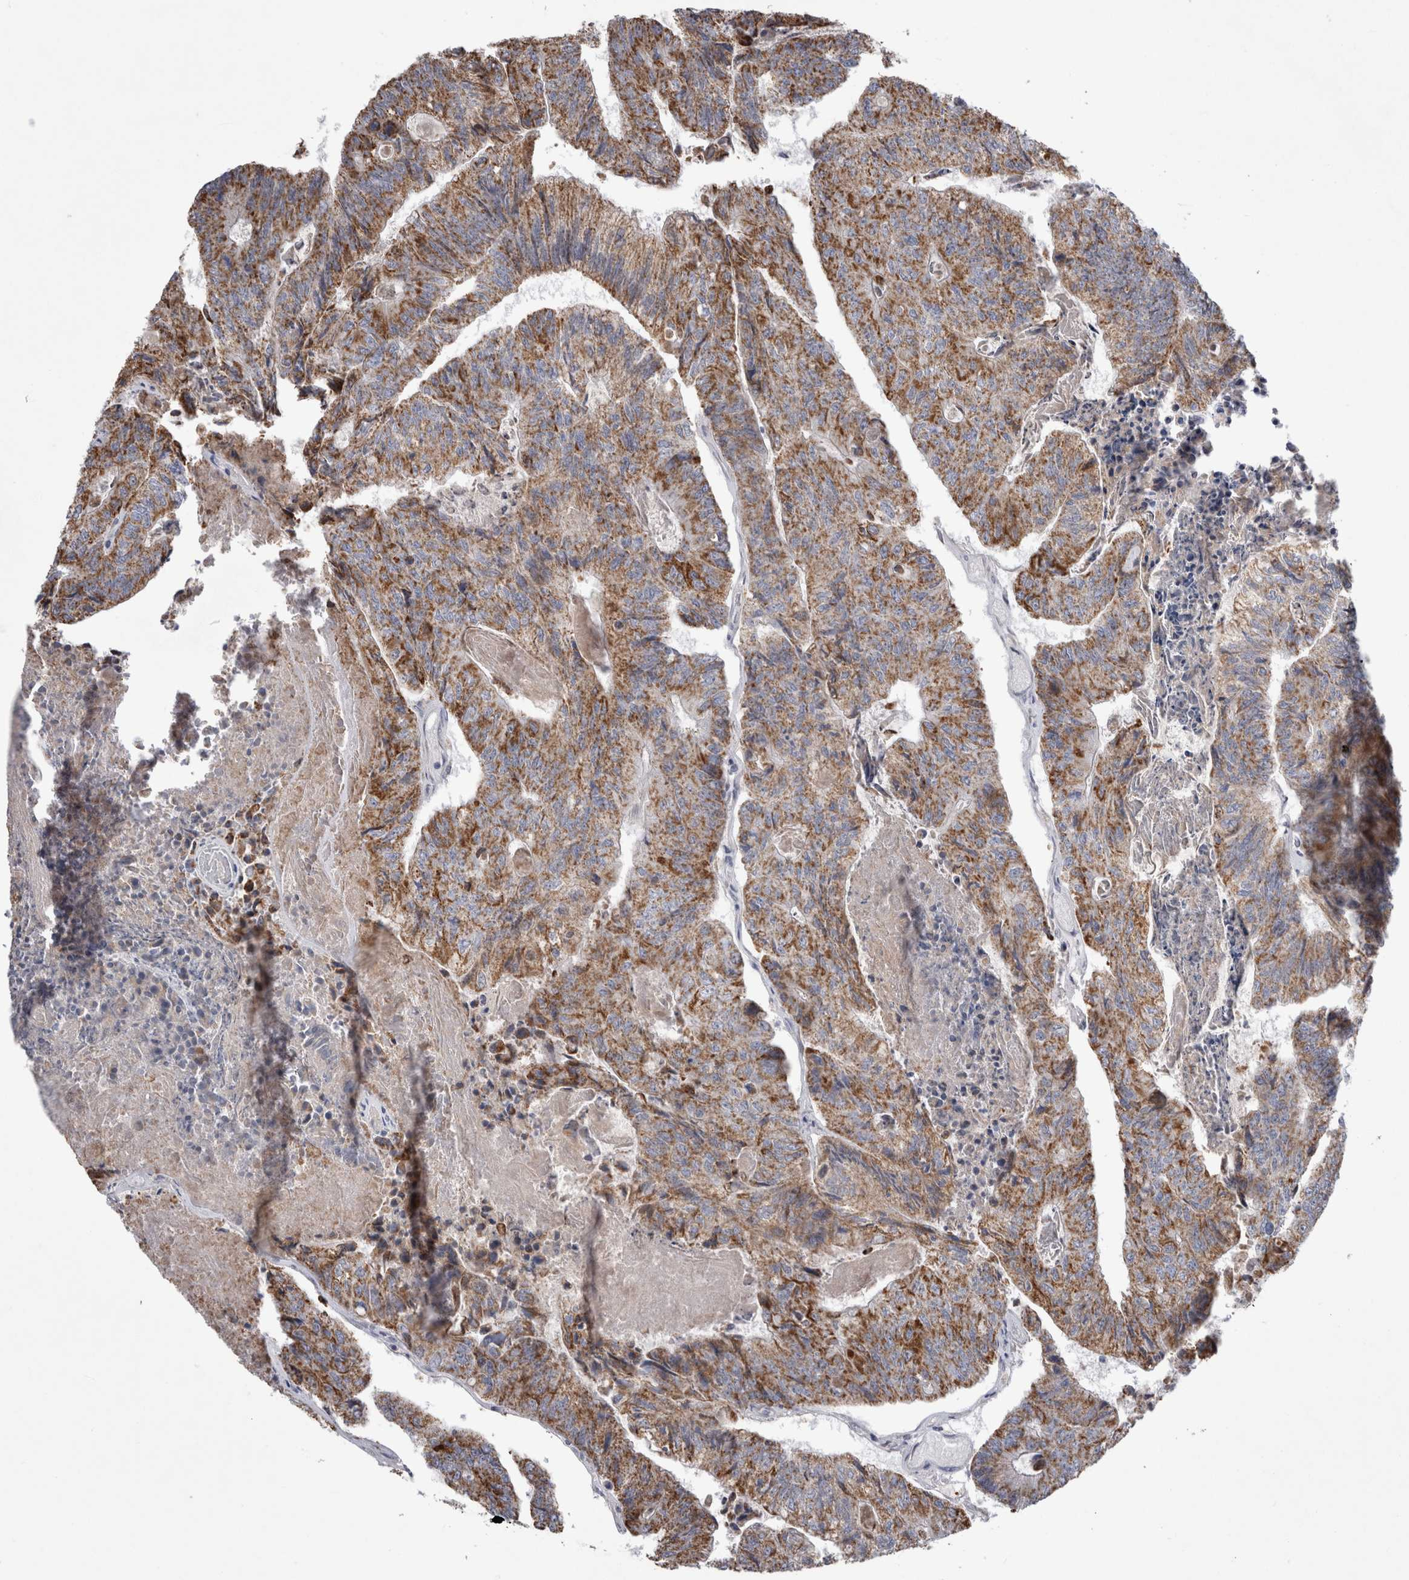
{"staining": {"intensity": "moderate", "quantity": ">75%", "location": "cytoplasmic/membranous"}, "tissue": "colorectal cancer", "cell_type": "Tumor cells", "image_type": "cancer", "snomed": [{"axis": "morphology", "description": "Adenocarcinoma, NOS"}, {"axis": "topography", "description": "Colon"}], "caption": "Tumor cells reveal medium levels of moderate cytoplasmic/membranous expression in about >75% of cells in human colorectal cancer (adenocarcinoma).", "gene": "HDHD3", "patient": {"sex": "female", "age": 67}}